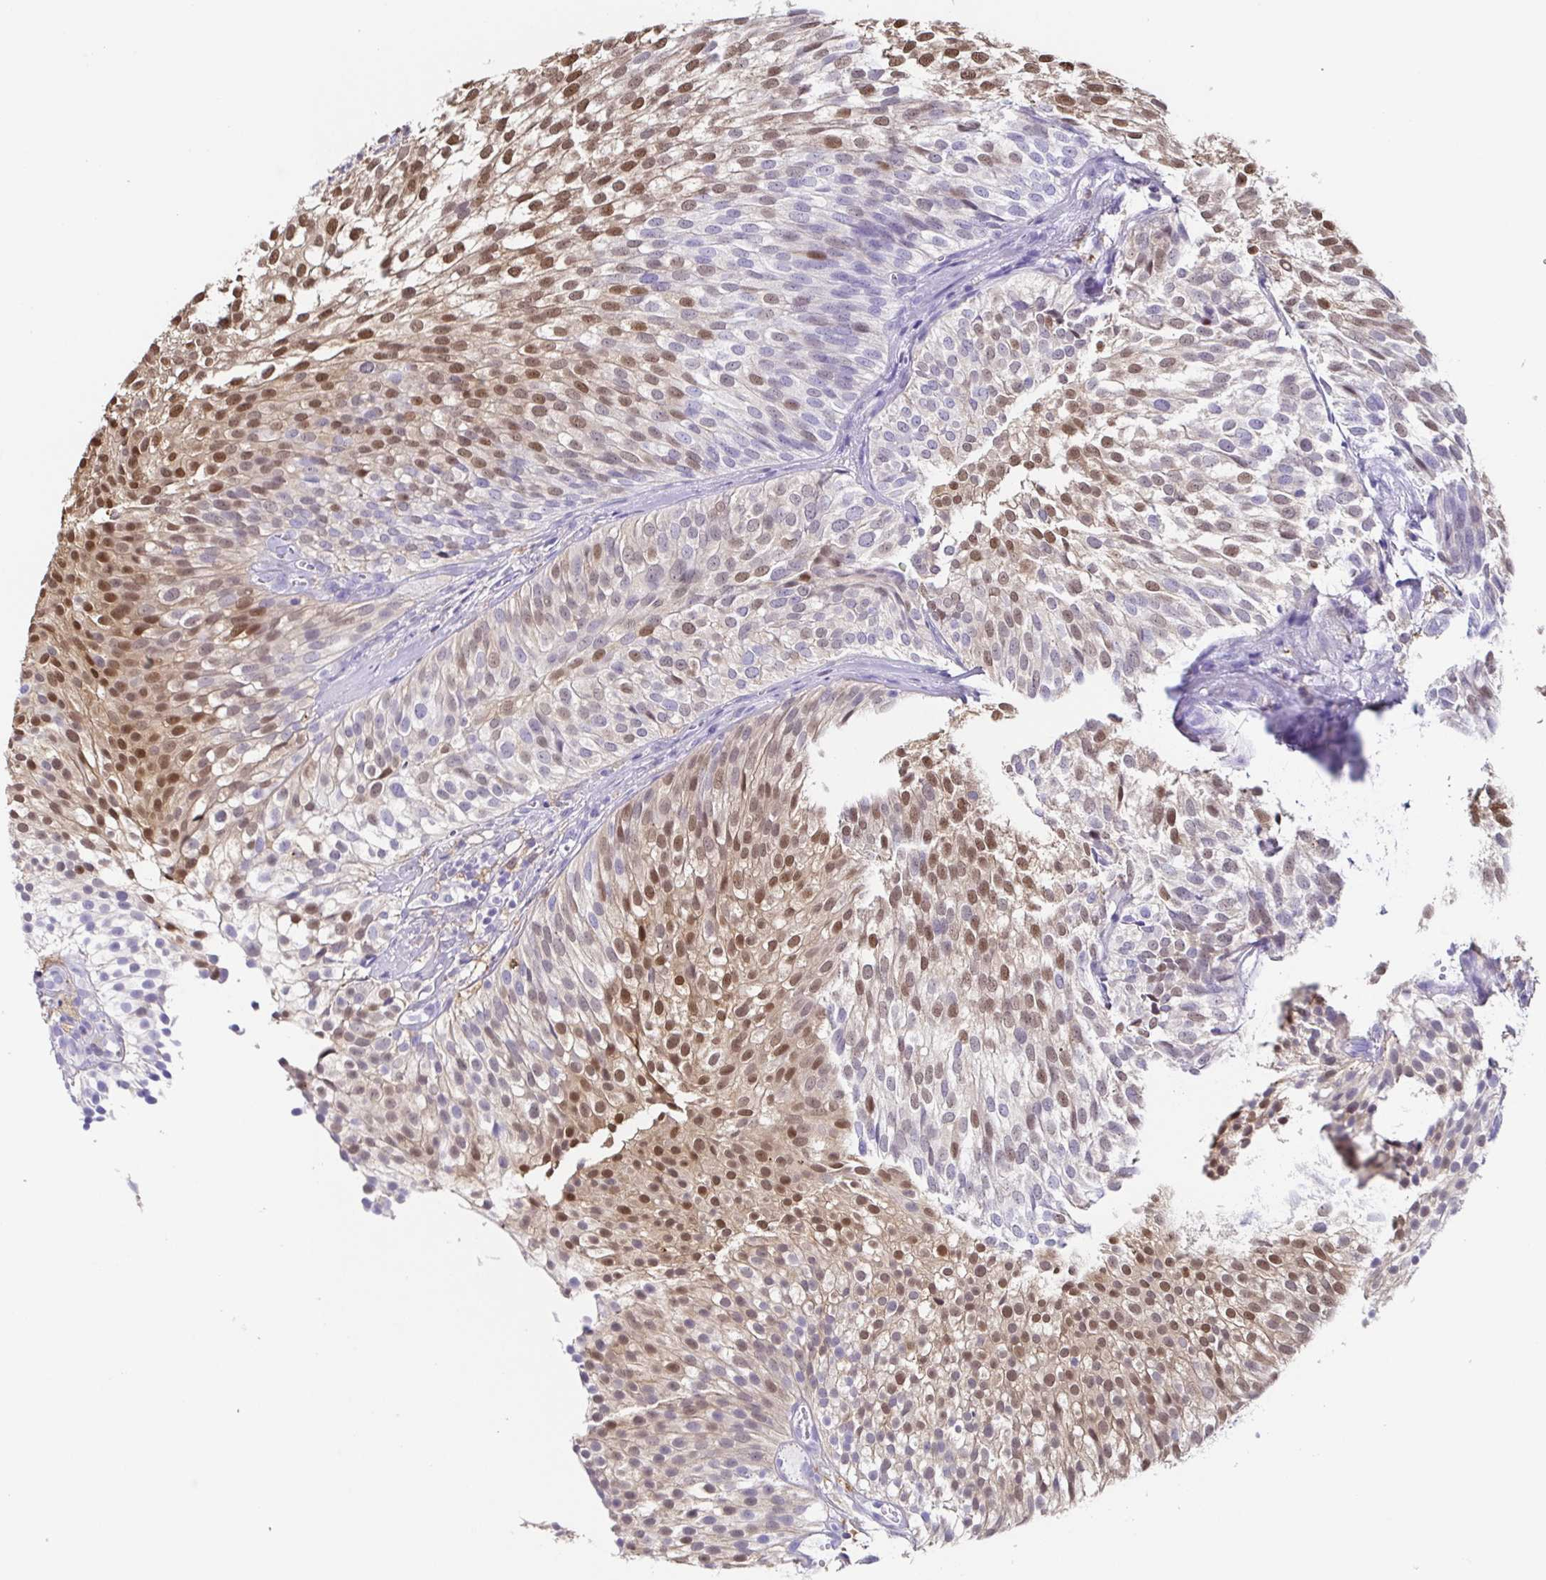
{"staining": {"intensity": "moderate", "quantity": "25%-75%", "location": "nuclear"}, "tissue": "urothelial cancer", "cell_type": "Tumor cells", "image_type": "cancer", "snomed": [{"axis": "morphology", "description": "Urothelial carcinoma, Low grade"}, {"axis": "topography", "description": "Urinary bladder"}], "caption": "Urothelial cancer stained with a brown dye displays moderate nuclear positive staining in about 25%-75% of tumor cells.", "gene": "ANXA10", "patient": {"sex": "male", "age": 91}}